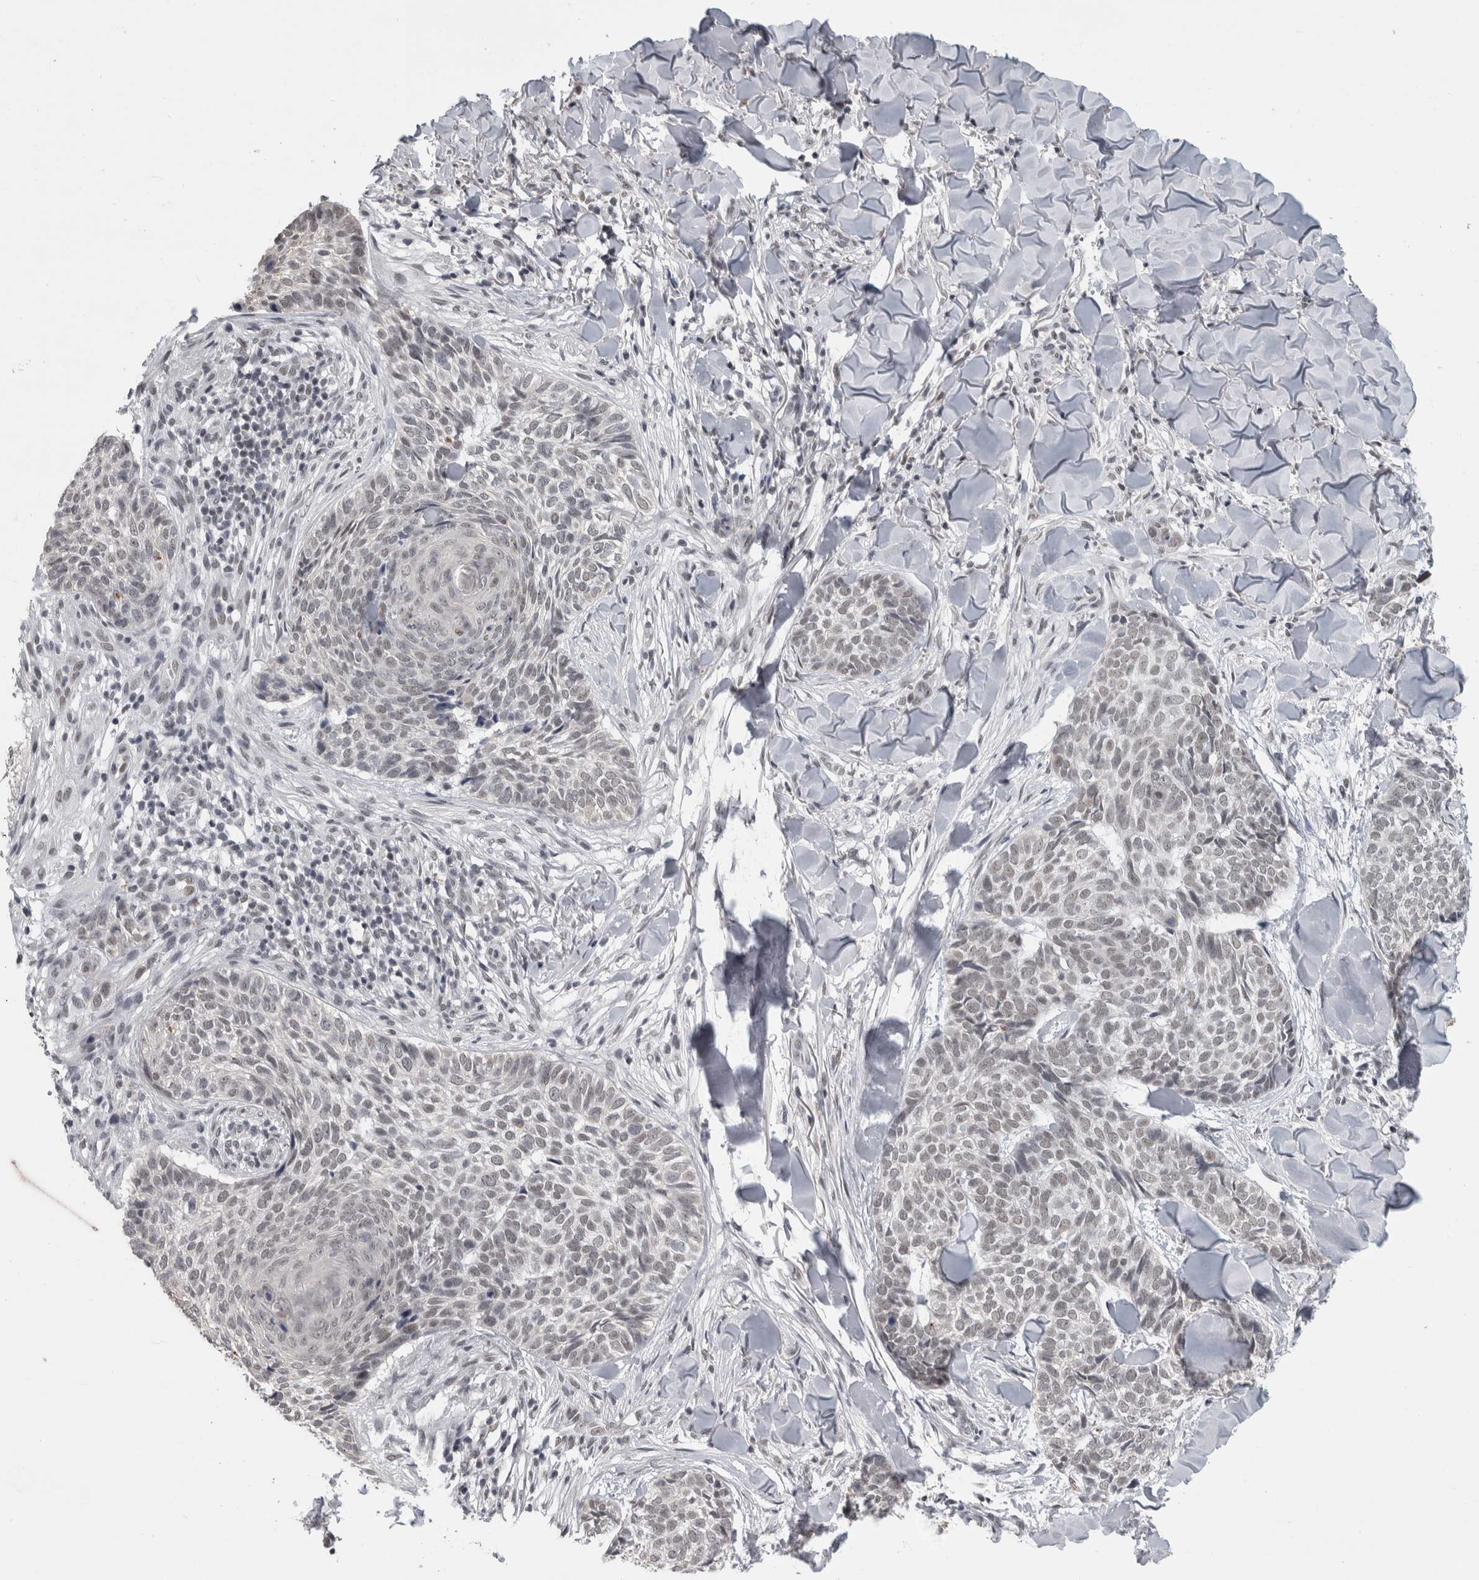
{"staining": {"intensity": "weak", "quantity": "<25%", "location": "nuclear"}, "tissue": "skin cancer", "cell_type": "Tumor cells", "image_type": "cancer", "snomed": [{"axis": "morphology", "description": "Normal tissue, NOS"}, {"axis": "morphology", "description": "Basal cell carcinoma"}, {"axis": "topography", "description": "Skin"}], "caption": "Histopathology image shows no protein expression in tumor cells of skin cancer tissue. (DAB immunohistochemistry (IHC) visualized using brightfield microscopy, high magnification).", "gene": "ARID4B", "patient": {"sex": "male", "age": 67}}